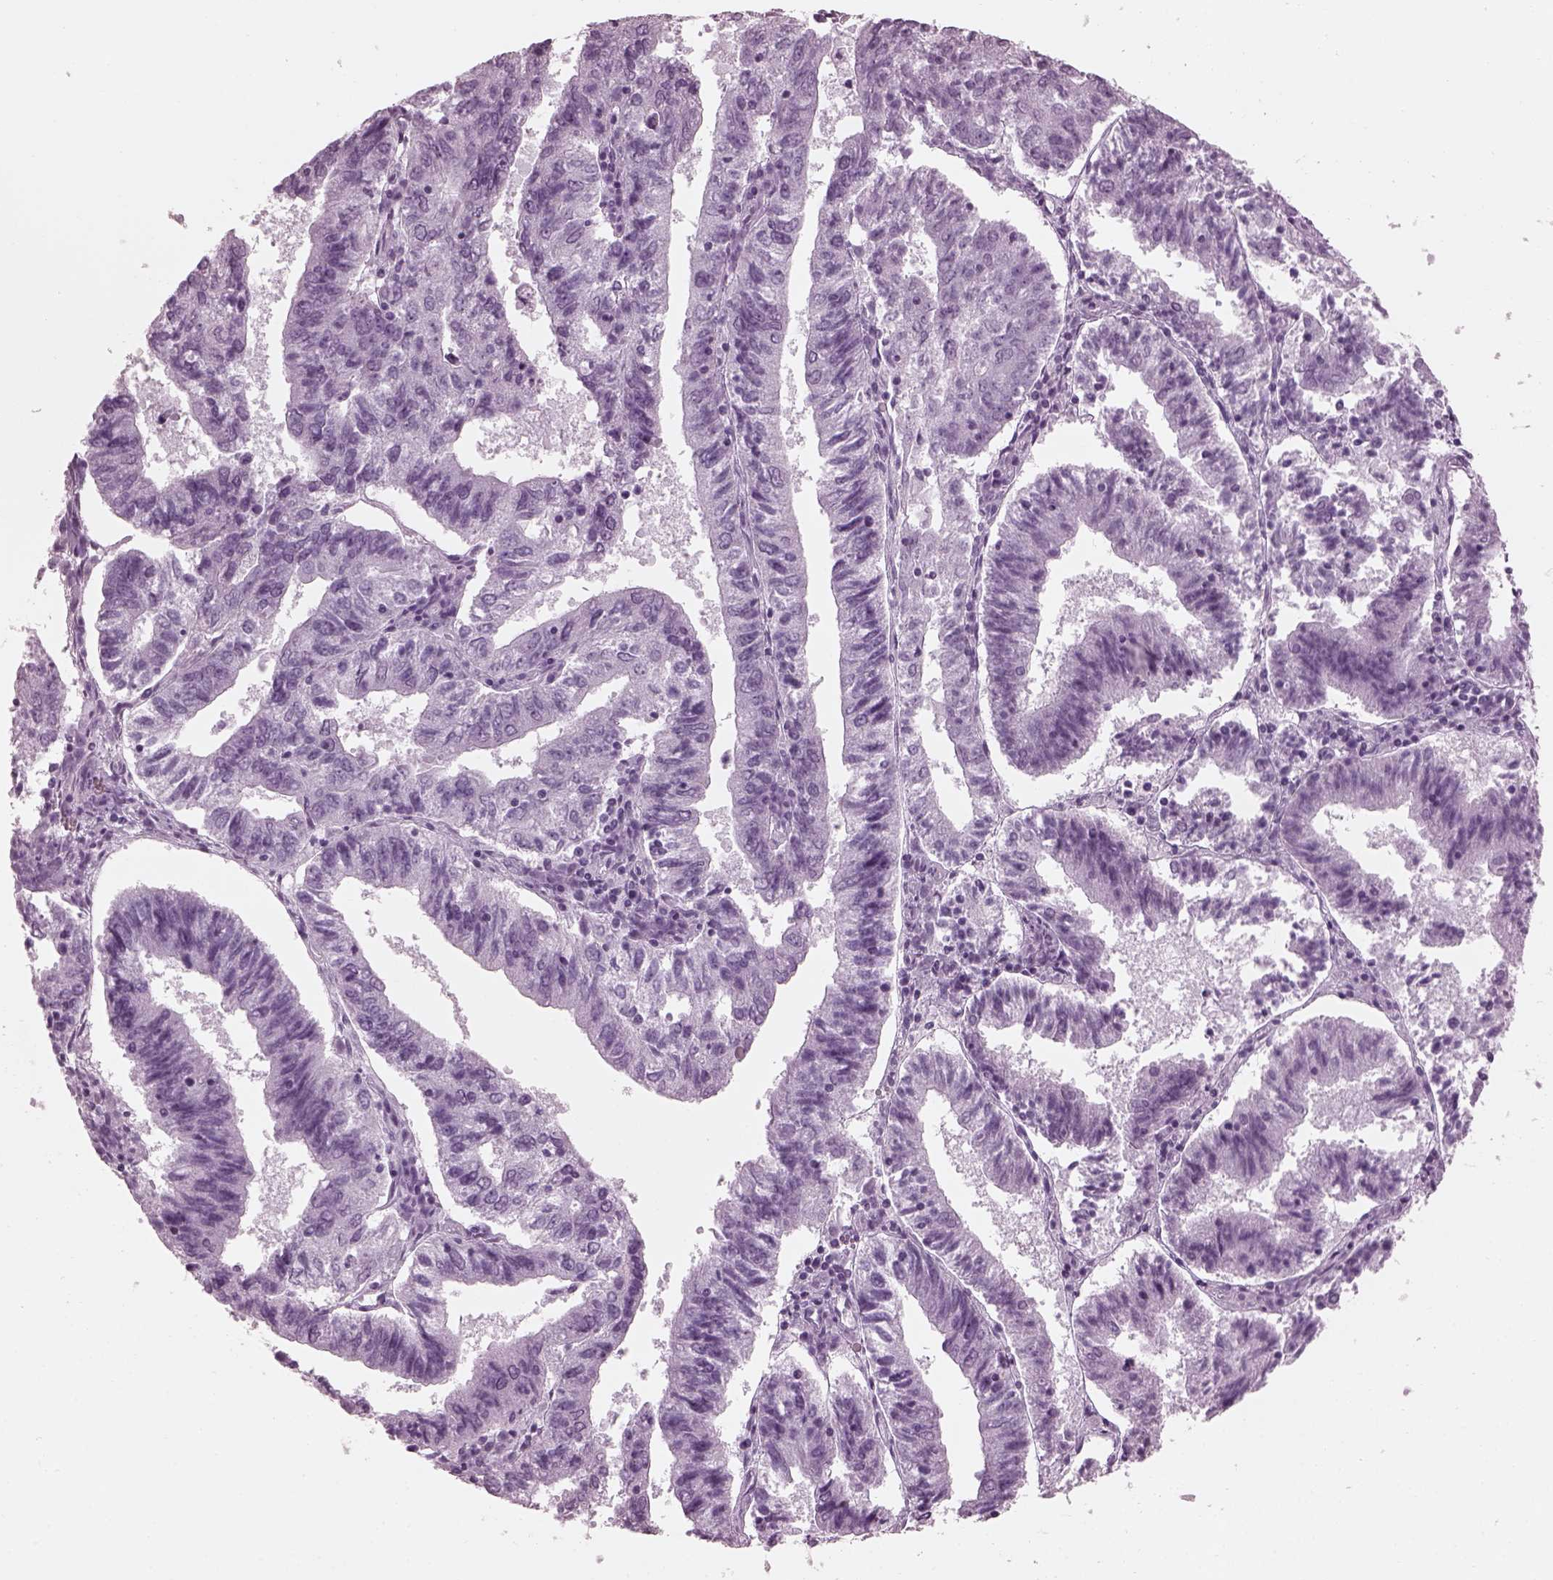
{"staining": {"intensity": "negative", "quantity": "none", "location": "none"}, "tissue": "endometrial cancer", "cell_type": "Tumor cells", "image_type": "cancer", "snomed": [{"axis": "morphology", "description": "Adenocarcinoma, NOS"}, {"axis": "topography", "description": "Endometrium"}], "caption": "There is no significant positivity in tumor cells of endometrial adenocarcinoma.", "gene": "TCHHL1", "patient": {"sex": "female", "age": 82}}